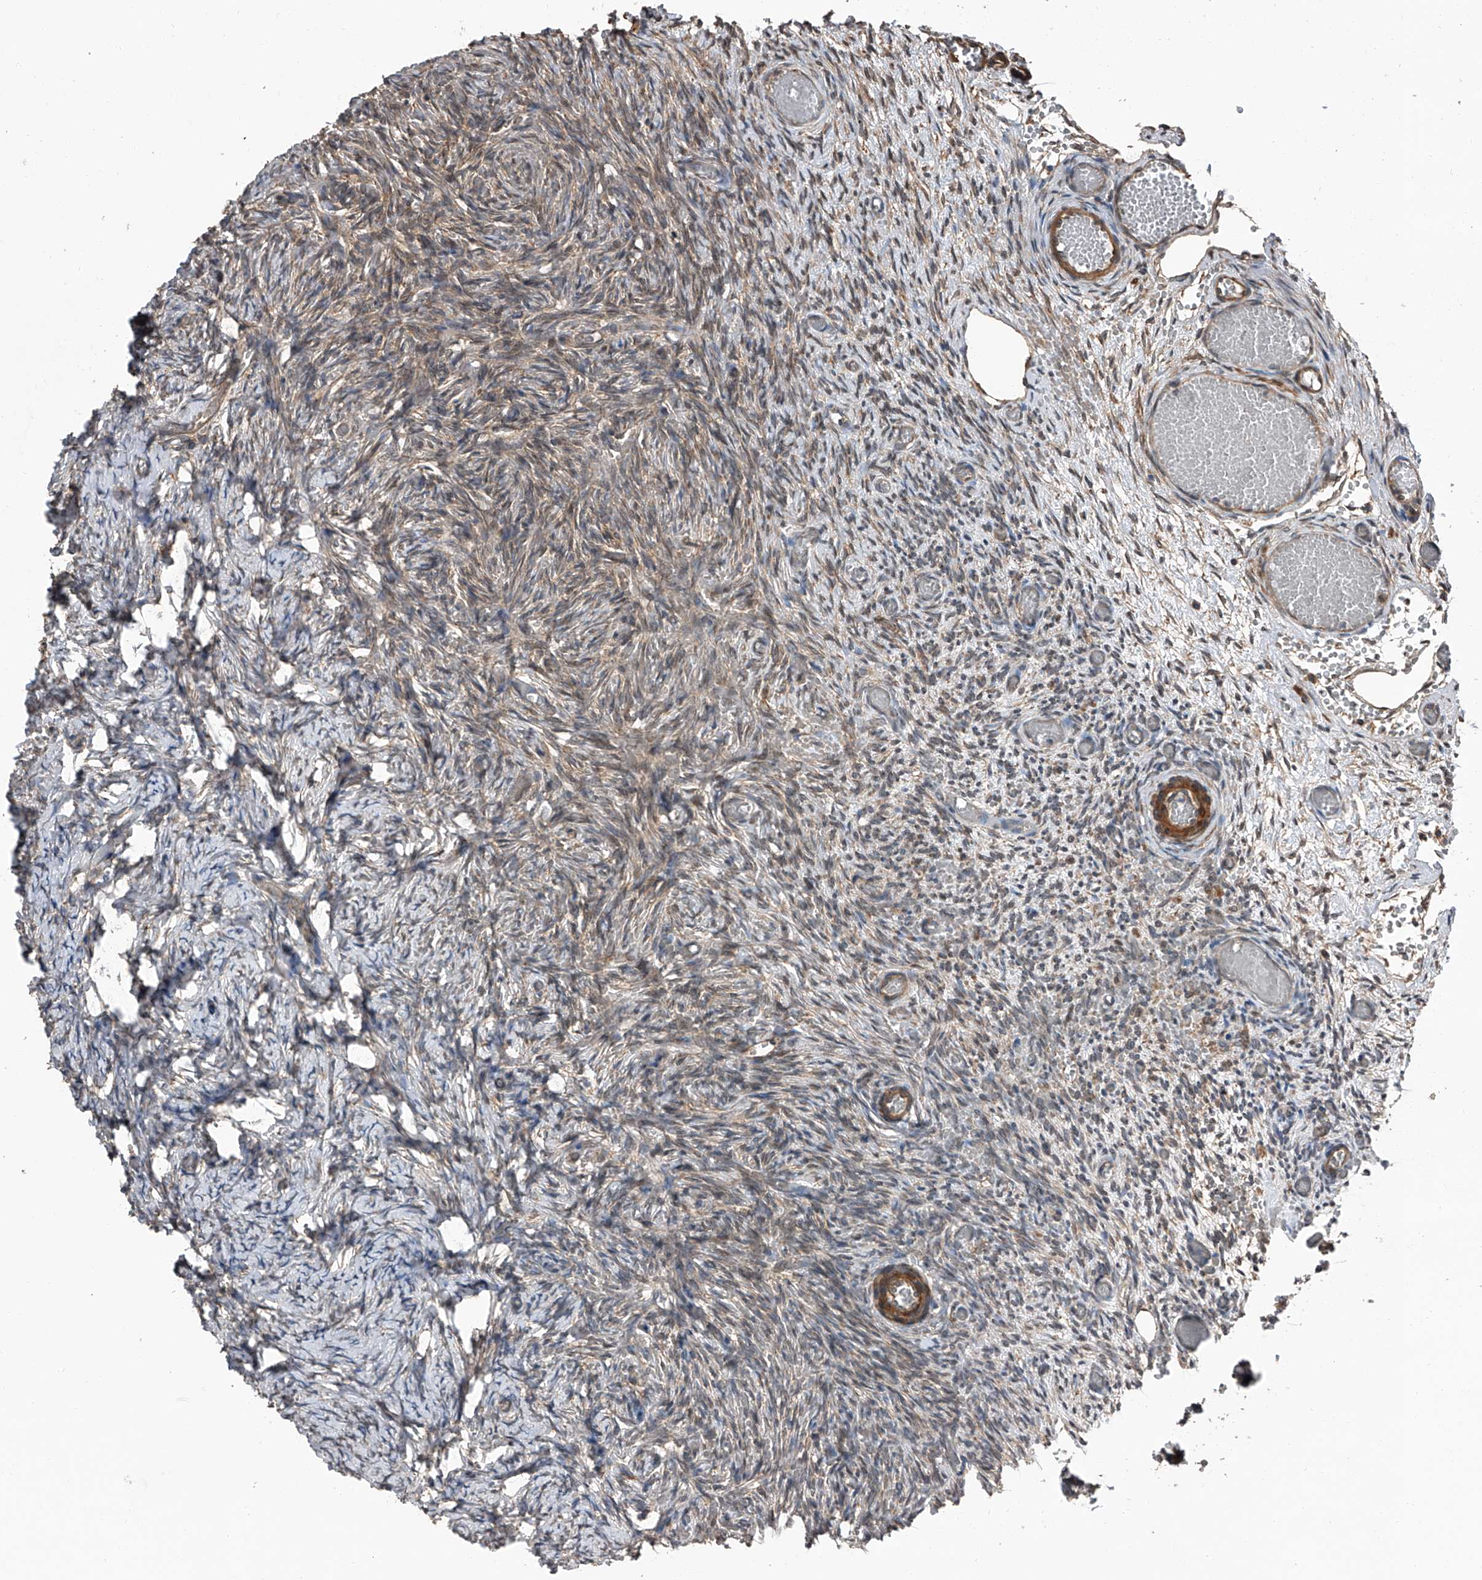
{"staining": {"intensity": "strong", "quantity": ">75%", "location": "cytoplasmic/membranous"}, "tissue": "ovary", "cell_type": "Follicle cells", "image_type": "normal", "snomed": [{"axis": "morphology", "description": "Adenocarcinoma, NOS"}, {"axis": "topography", "description": "Endometrium"}], "caption": "Immunohistochemistry staining of normal ovary, which displays high levels of strong cytoplasmic/membranous expression in approximately >75% of follicle cells indicating strong cytoplasmic/membranous protein positivity. The staining was performed using DAB (3,3'-diaminobenzidine) (brown) for protein detection and nuclei were counterstained in hematoxylin (blue).", "gene": "KCNJ2", "patient": {"sex": "female", "age": 32}}